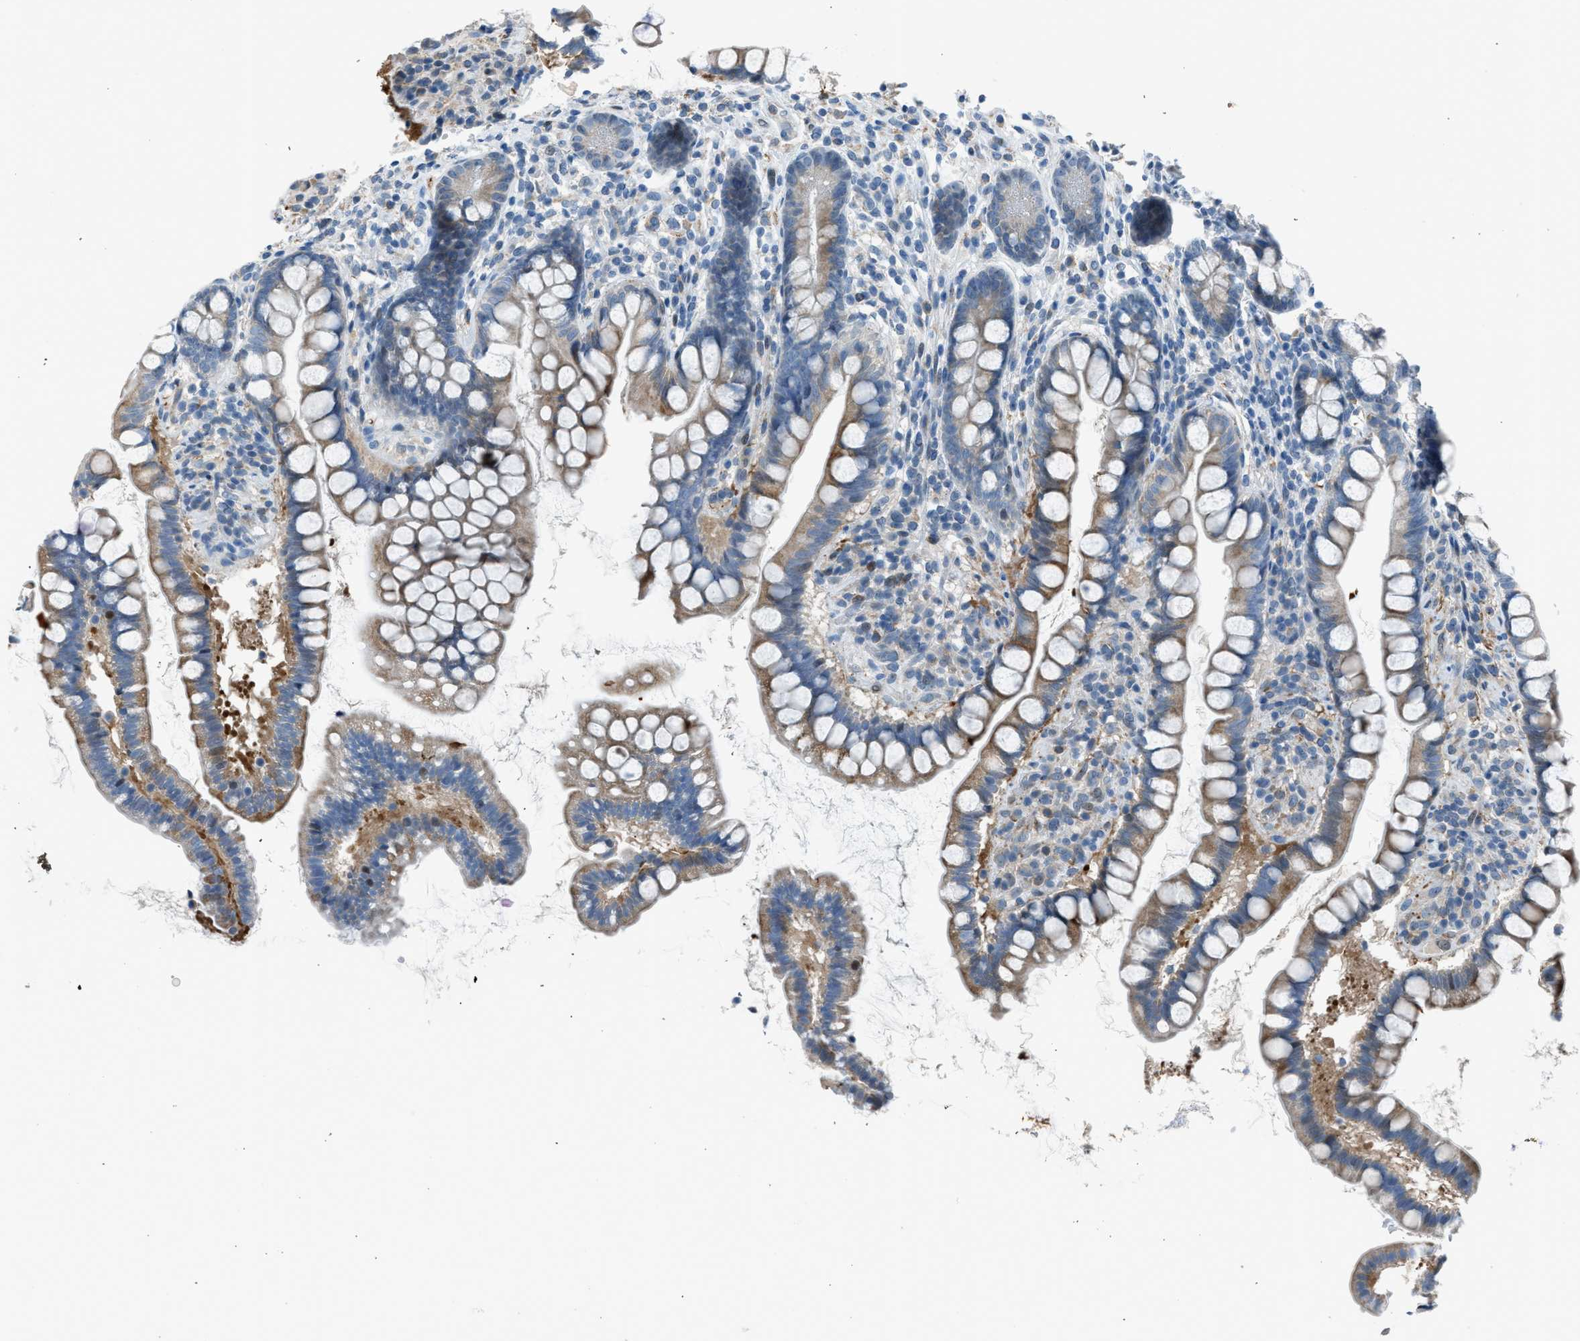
{"staining": {"intensity": "moderate", "quantity": "<25%", "location": "cytoplasmic/membranous"}, "tissue": "small intestine", "cell_type": "Glandular cells", "image_type": "normal", "snomed": [{"axis": "morphology", "description": "Normal tissue, NOS"}, {"axis": "topography", "description": "Small intestine"}], "caption": "Immunohistochemical staining of unremarkable small intestine demonstrates moderate cytoplasmic/membranous protein positivity in about <25% of glandular cells.", "gene": "RNF41", "patient": {"sex": "female", "age": 84}}